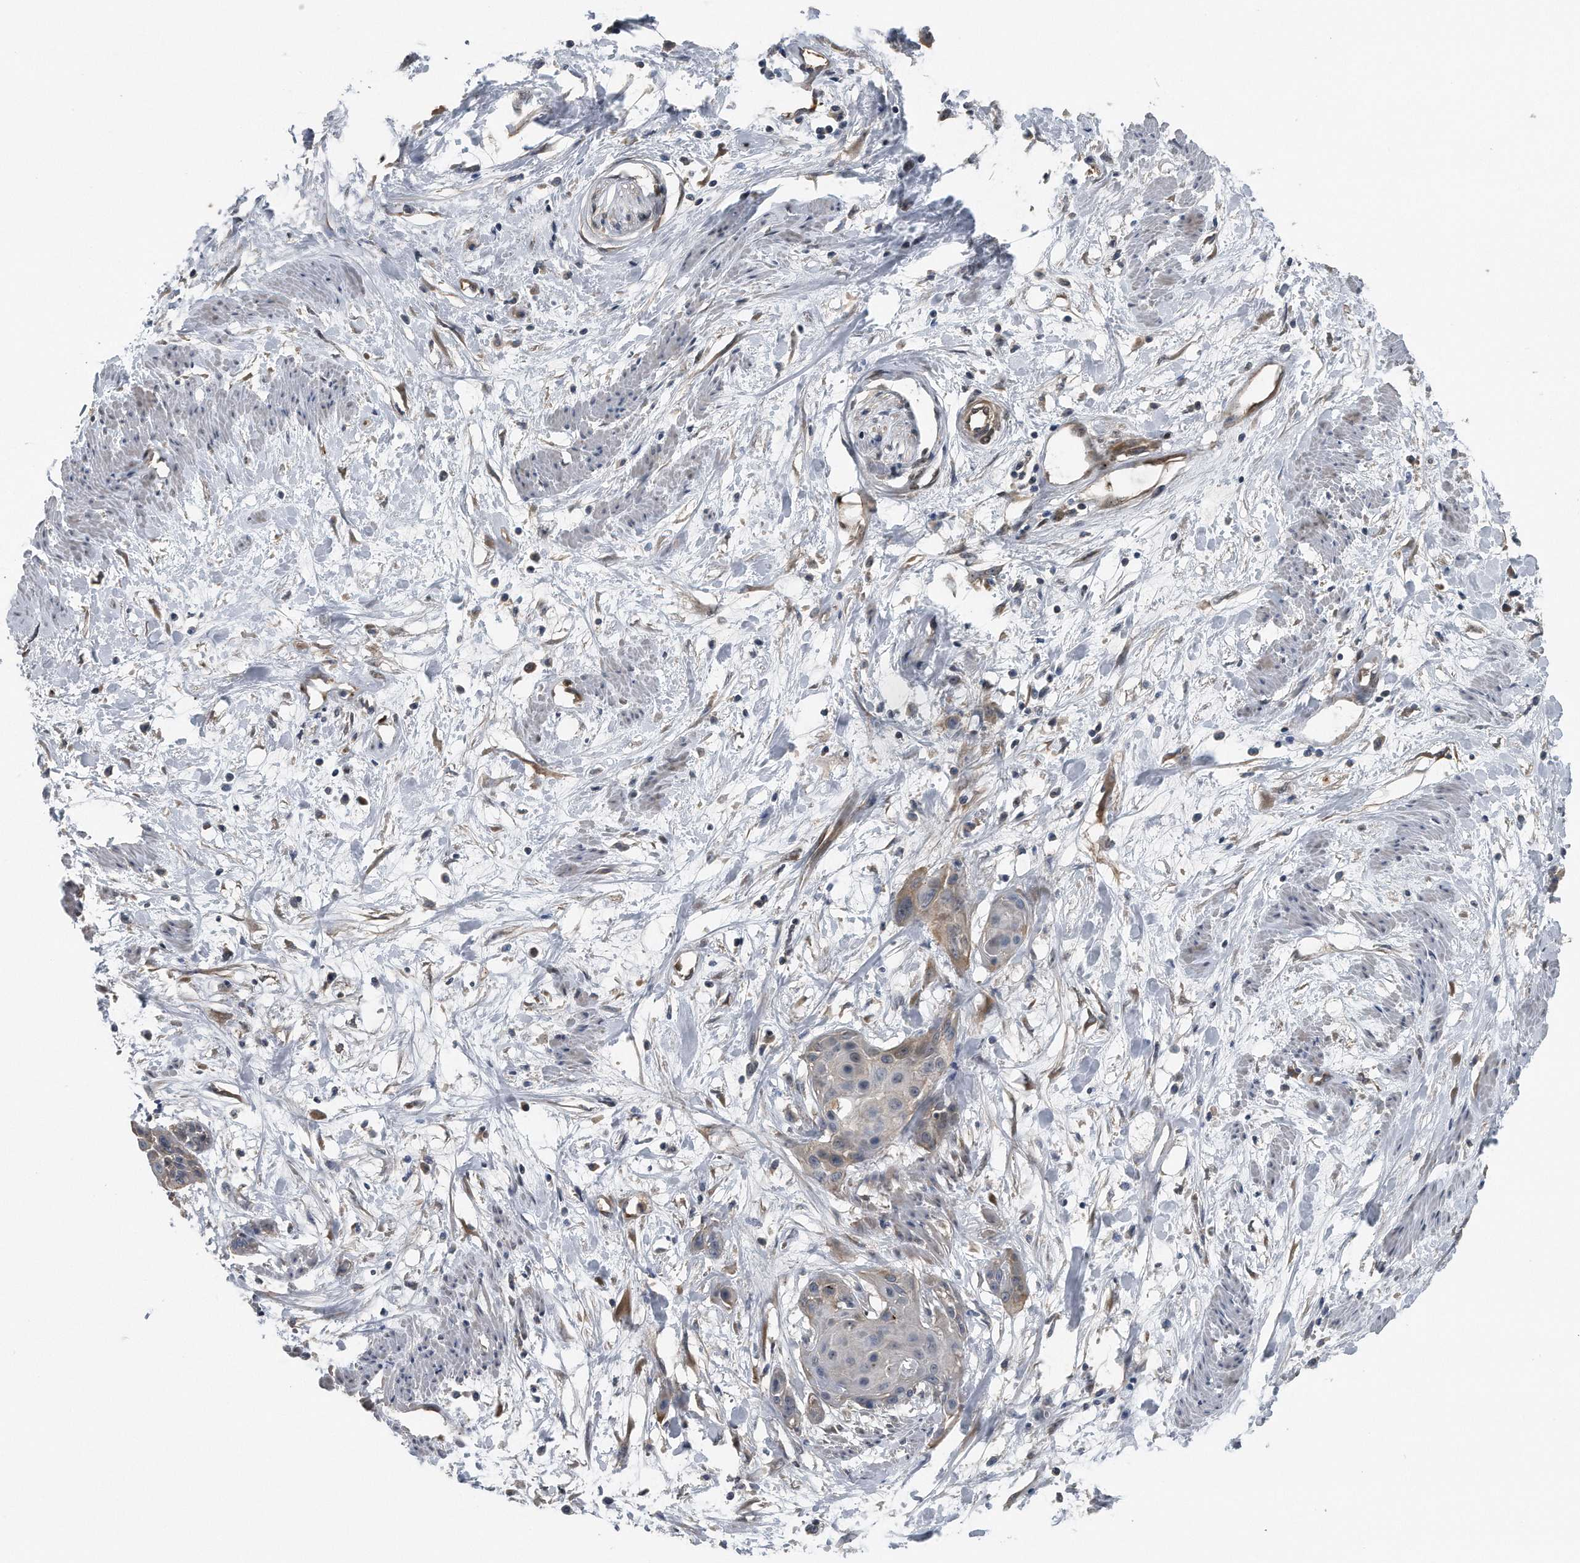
{"staining": {"intensity": "weak", "quantity": "<25%", "location": "cytoplasmic/membranous"}, "tissue": "cervical cancer", "cell_type": "Tumor cells", "image_type": "cancer", "snomed": [{"axis": "morphology", "description": "Squamous cell carcinoma, NOS"}, {"axis": "topography", "description": "Cervix"}], "caption": "DAB (3,3'-diaminobenzidine) immunohistochemical staining of human cervical cancer exhibits no significant staining in tumor cells.", "gene": "ZNF79", "patient": {"sex": "female", "age": 57}}